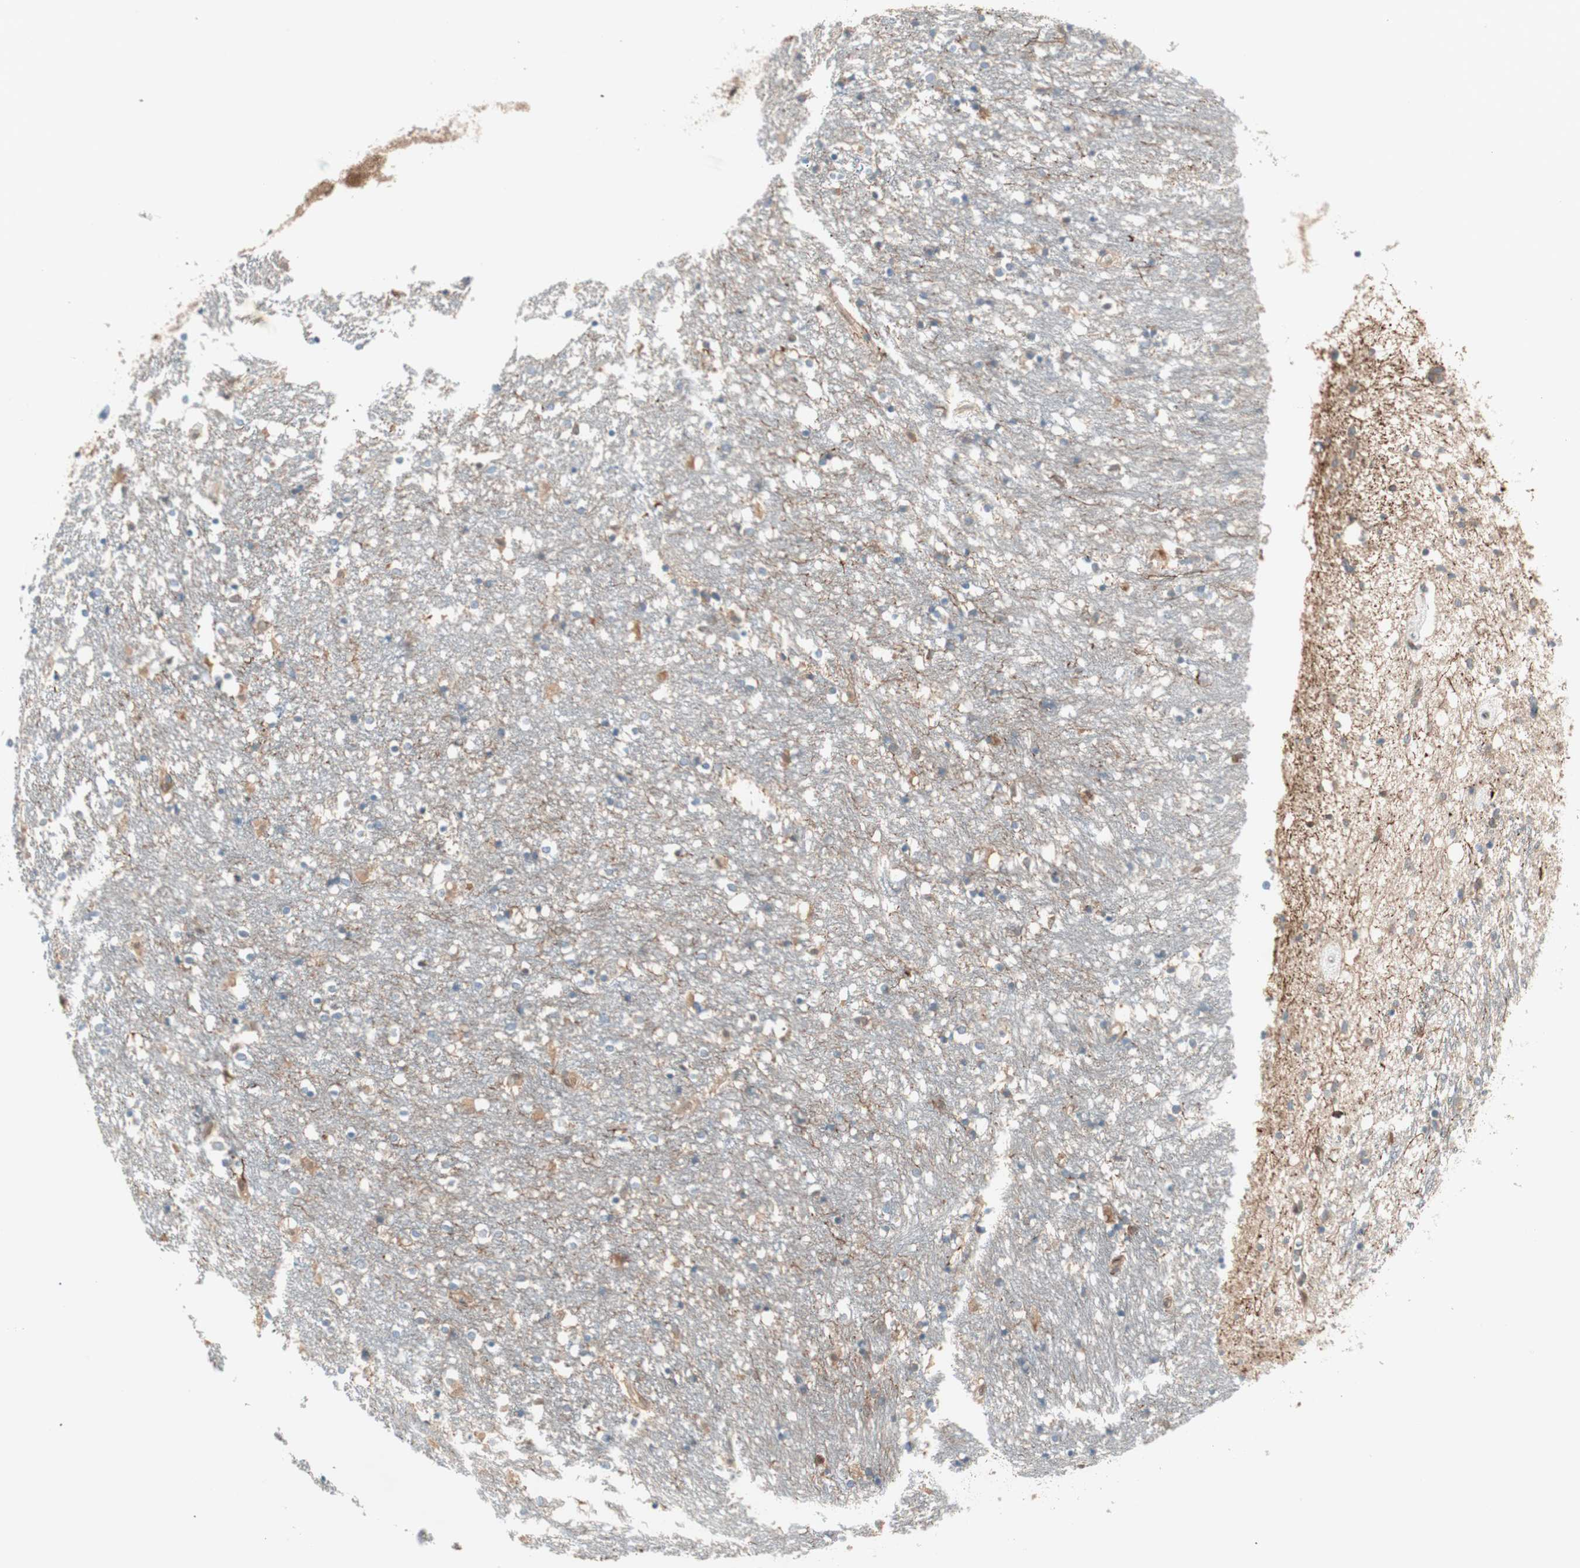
{"staining": {"intensity": "weak", "quantity": "<25%", "location": "cytoplasmic/membranous"}, "tissue": "caudate", "cell_type": "Glial cells", "image_type": "normal", "snomed": [{"axis": "morphology", "description": "Normal tissue, NOS"}, {"axis": "topography", "description": "Lateral ventricle wall"}], "caption": "The image shows no significant positivity in glial cells of caudate.", "gene": "GALT", "patient": {"sex": "female", "age": 54}}